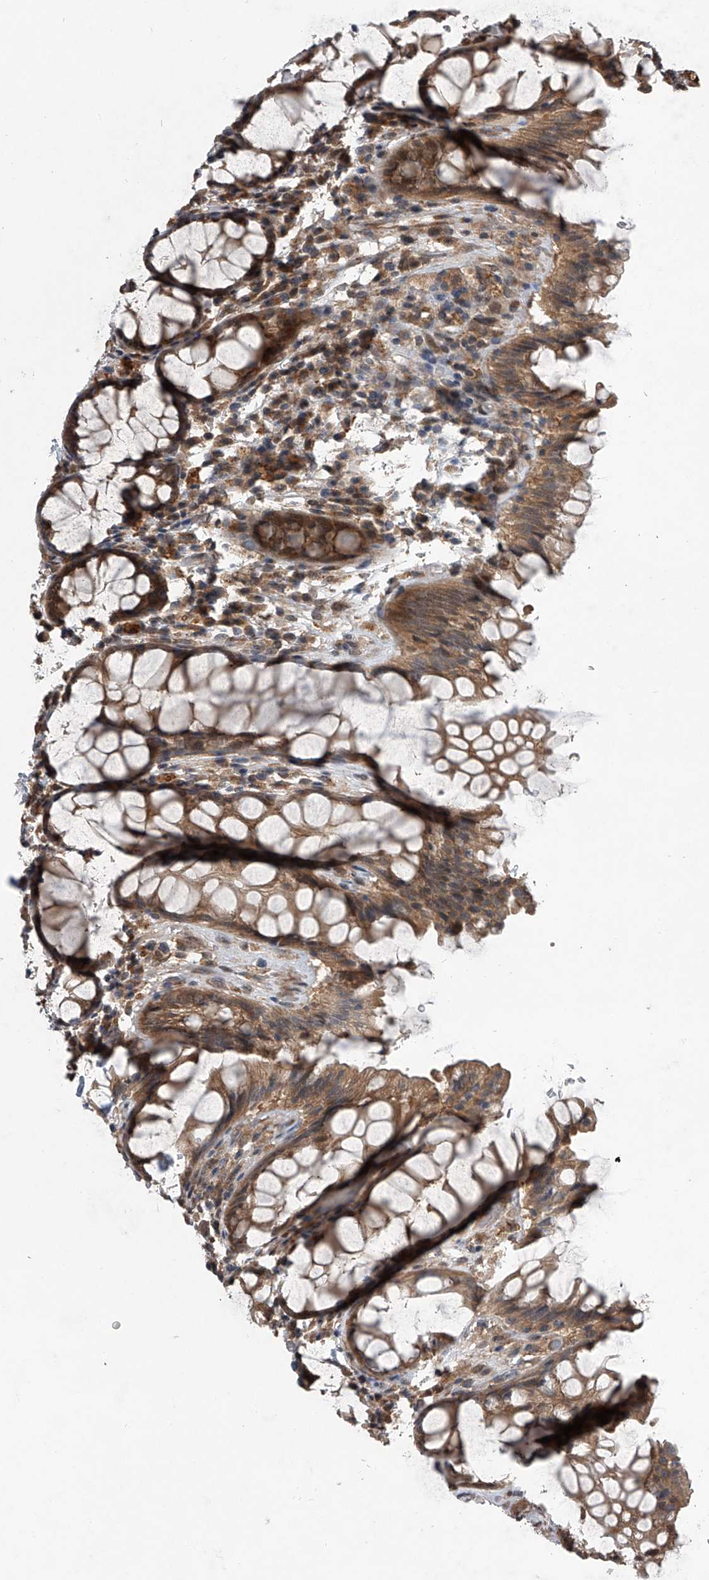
{"staining": {"intensity": "moderate", "quantity": ">75%", "location": "cytoplasmic/membranous"}, "tissue": "rectum", "cell_type": "Glandular cells", "image_type": "normal", "snomed": [{"axis": "morphology", "description": "Normal tissue, NOS"}, {"axis": "topography", "description": "Rectum"}], "caption": "Moderate cytoplasmic/membranous positivity for a protein is identified in about >75% of glandular cells of benign rectum using immunohistochemistry (IHC).", "gene": "GEMIN8", "patient": {"sex": "male", "age": 64}}